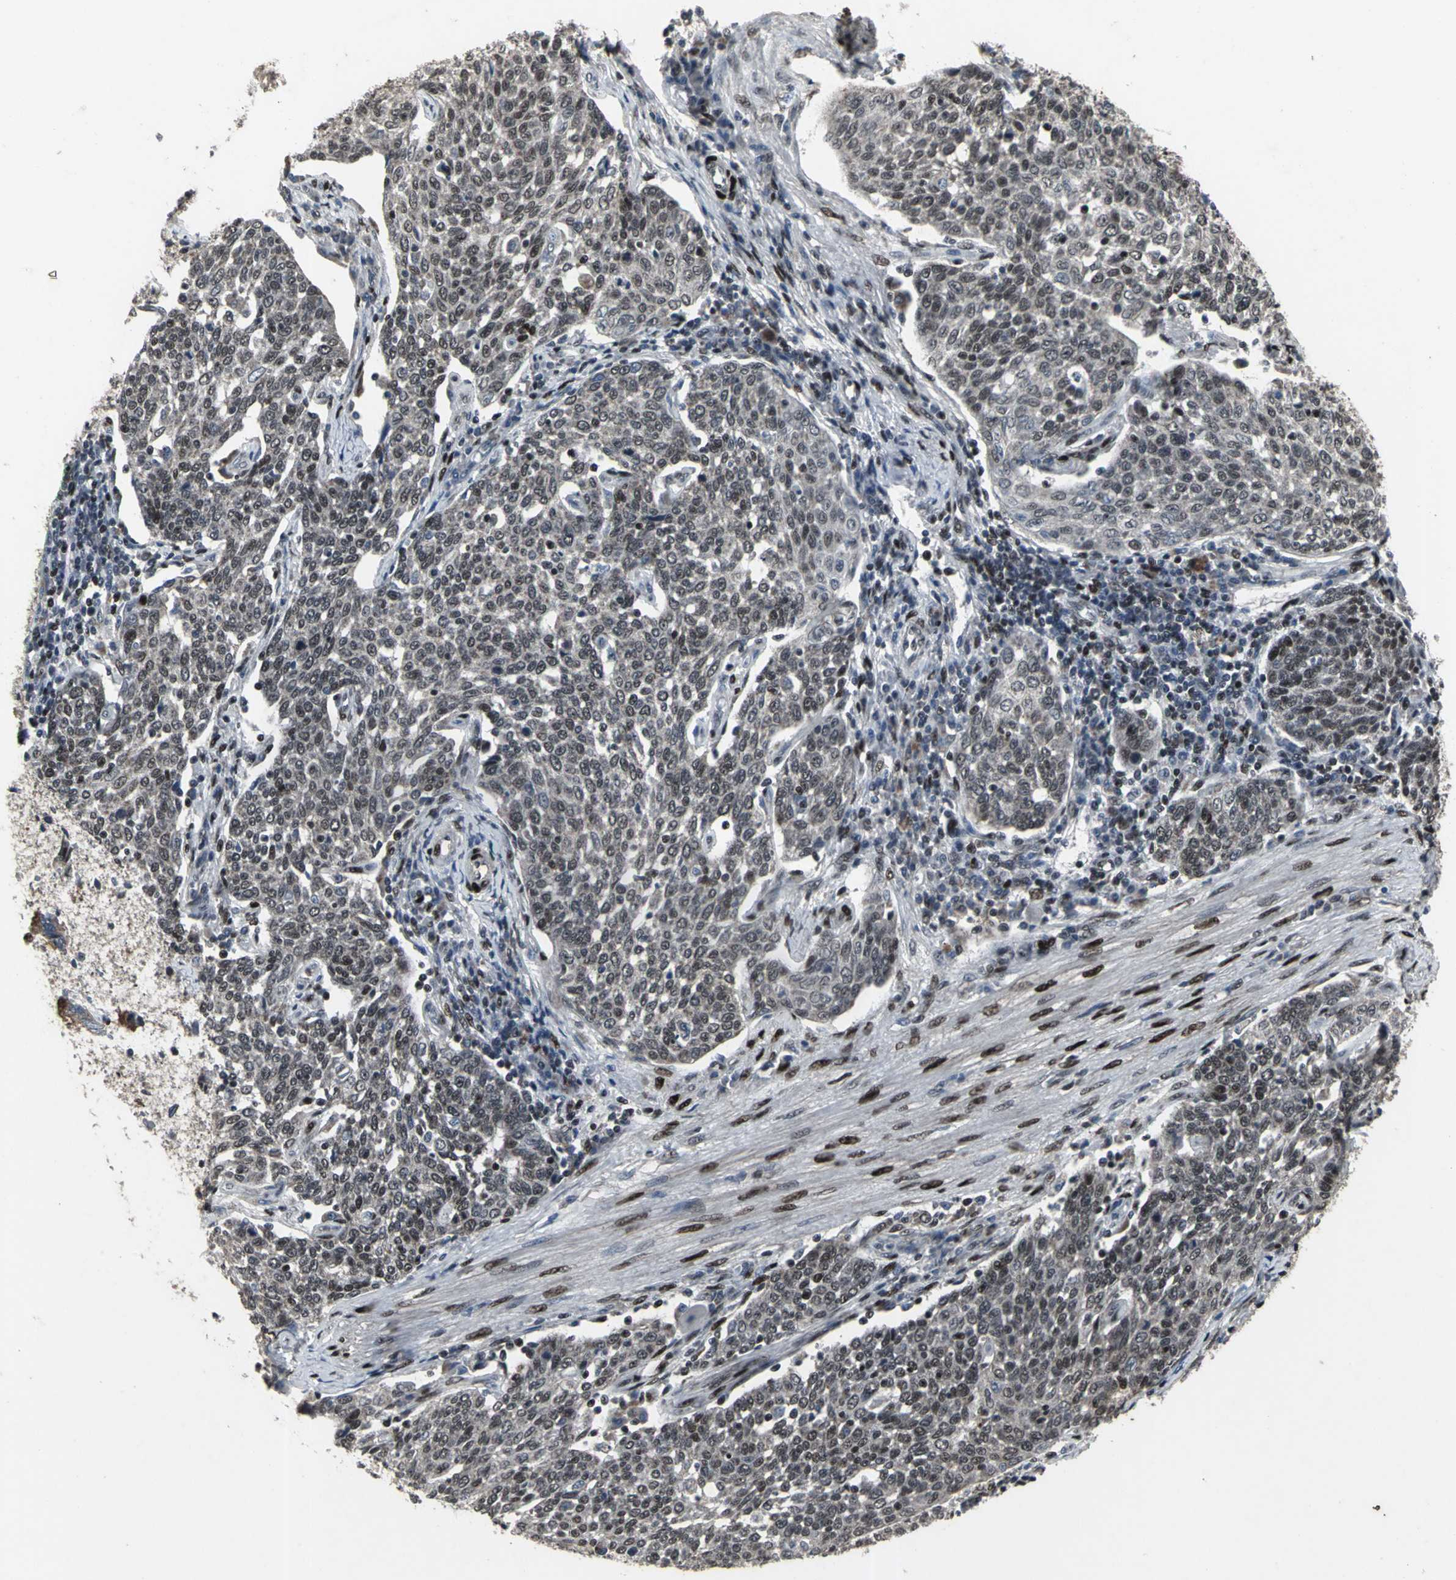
{"staining": {"intensity": "moderate", "quantity": "25%-75%", "location": "nuclear"}, "tissue": "cervical cancer", "cell_type": "Tumor cells", "image_type": "cancer", "snomed": [{"axis": "morphology", "description": "Squamous cell carcinoma, NOS"}, {"axis": "topography", "description": "Cervix"}], "caption": "Squamous cell carcinoma (cervical) stained with immunohistochemistry displays moderate nuclear staining in about 25%-75% of tumor cells.", "gene": "SRF", "patient": {"sex": "female", "age": 34}}